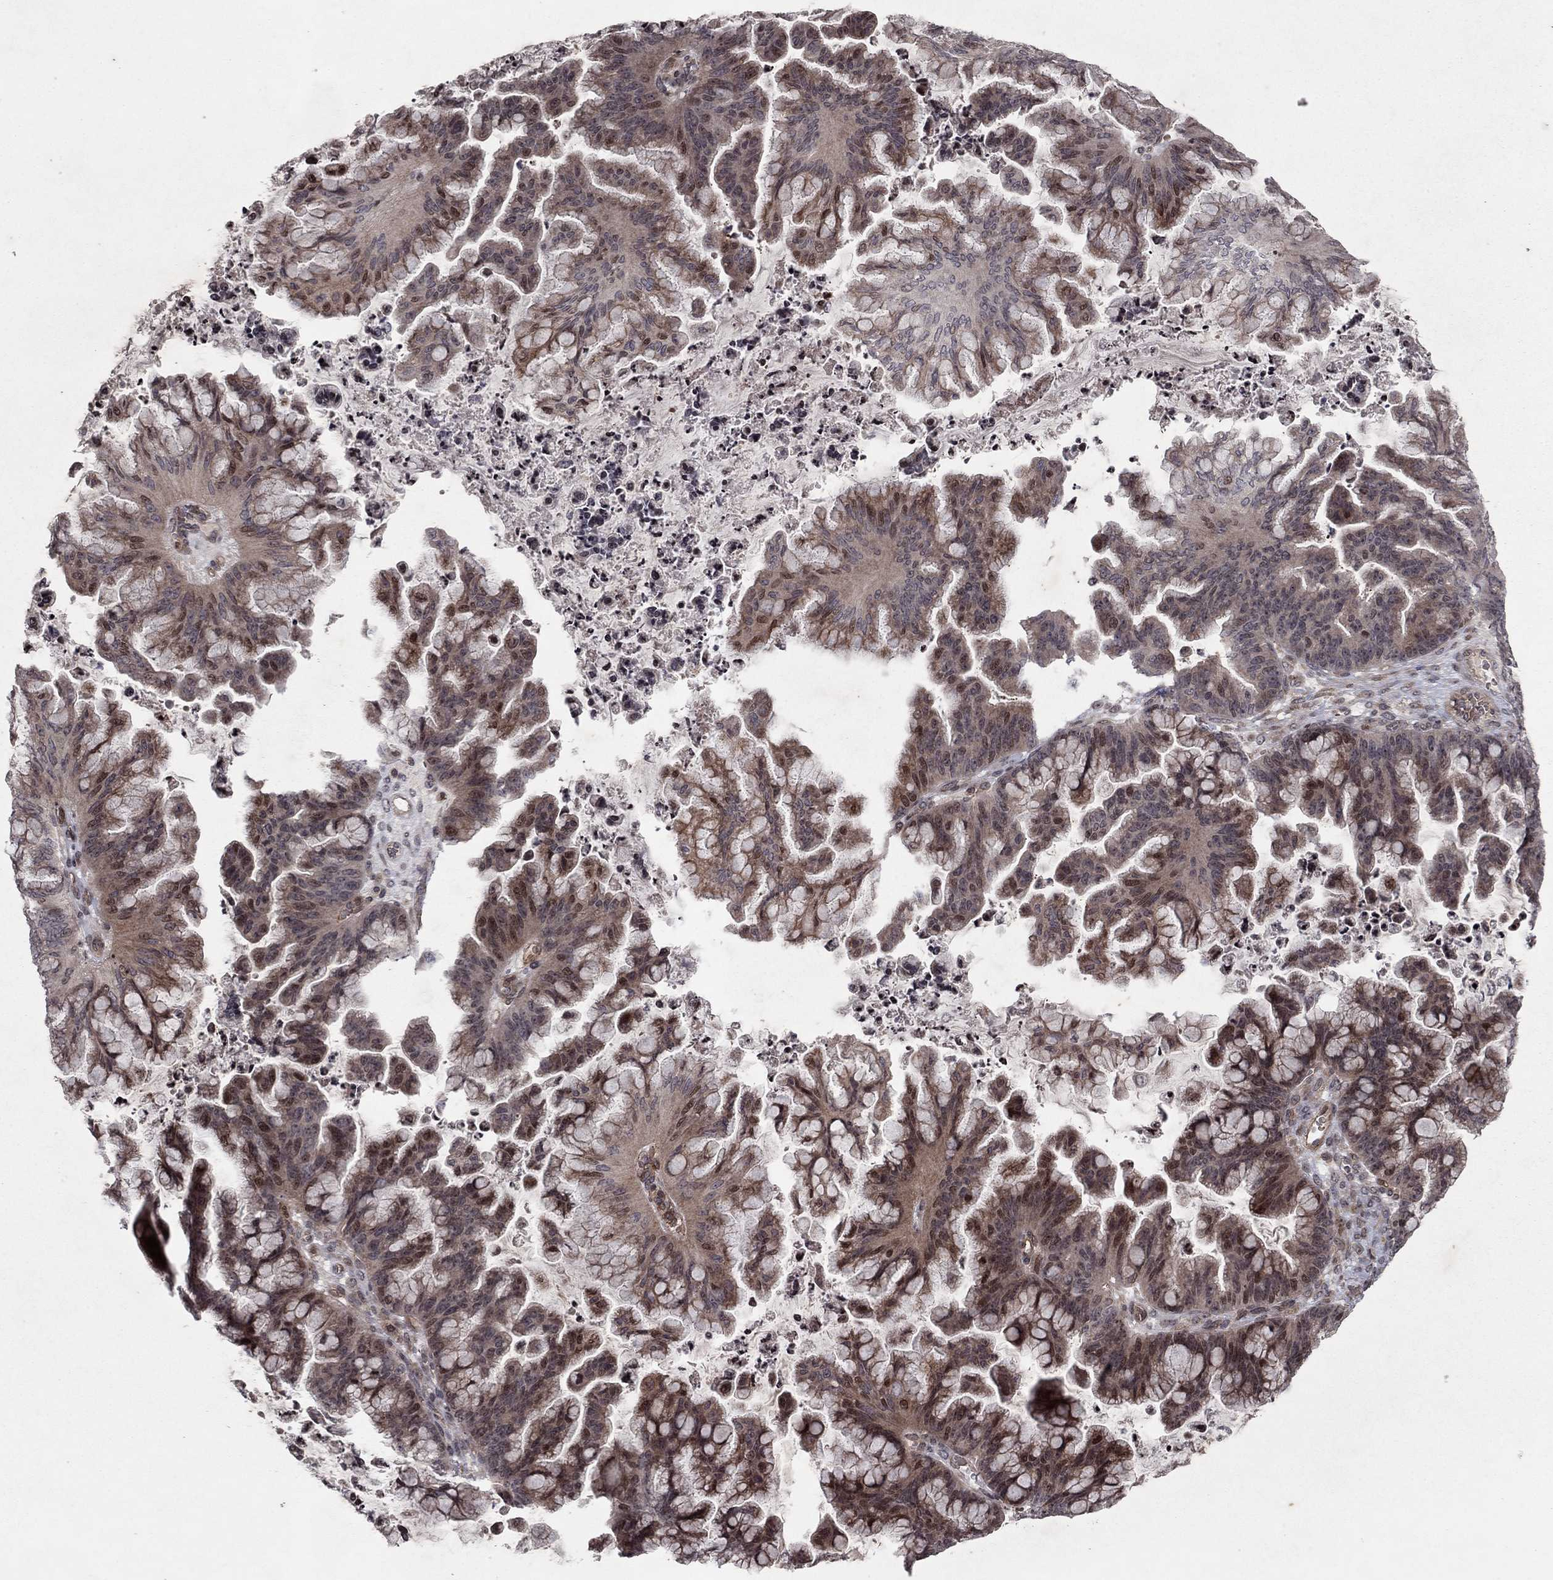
{"staining": {"intensity": "moderate", "quantity": "25%-75%", "location": "cytoplasmic/membranous,nuclear"}, "tissue": "ovarian cancer", "cell_type": "Tumor cells", "image_type": "cancer", "snomed": [{"axis": "morphology", "description": "Cystadenocarcinoma, mucinous, NOS"}, {"axis": "topography", "description": "Ovary"}], "caption": "Protein staining demonstrates moderate cytoplasmic/membranous and nuclear expression in approximately 25%-75% of tumor cells in ovarian cancer.", "gene": "SORBS1", "patient": {"sex": "female", "age": 67}}